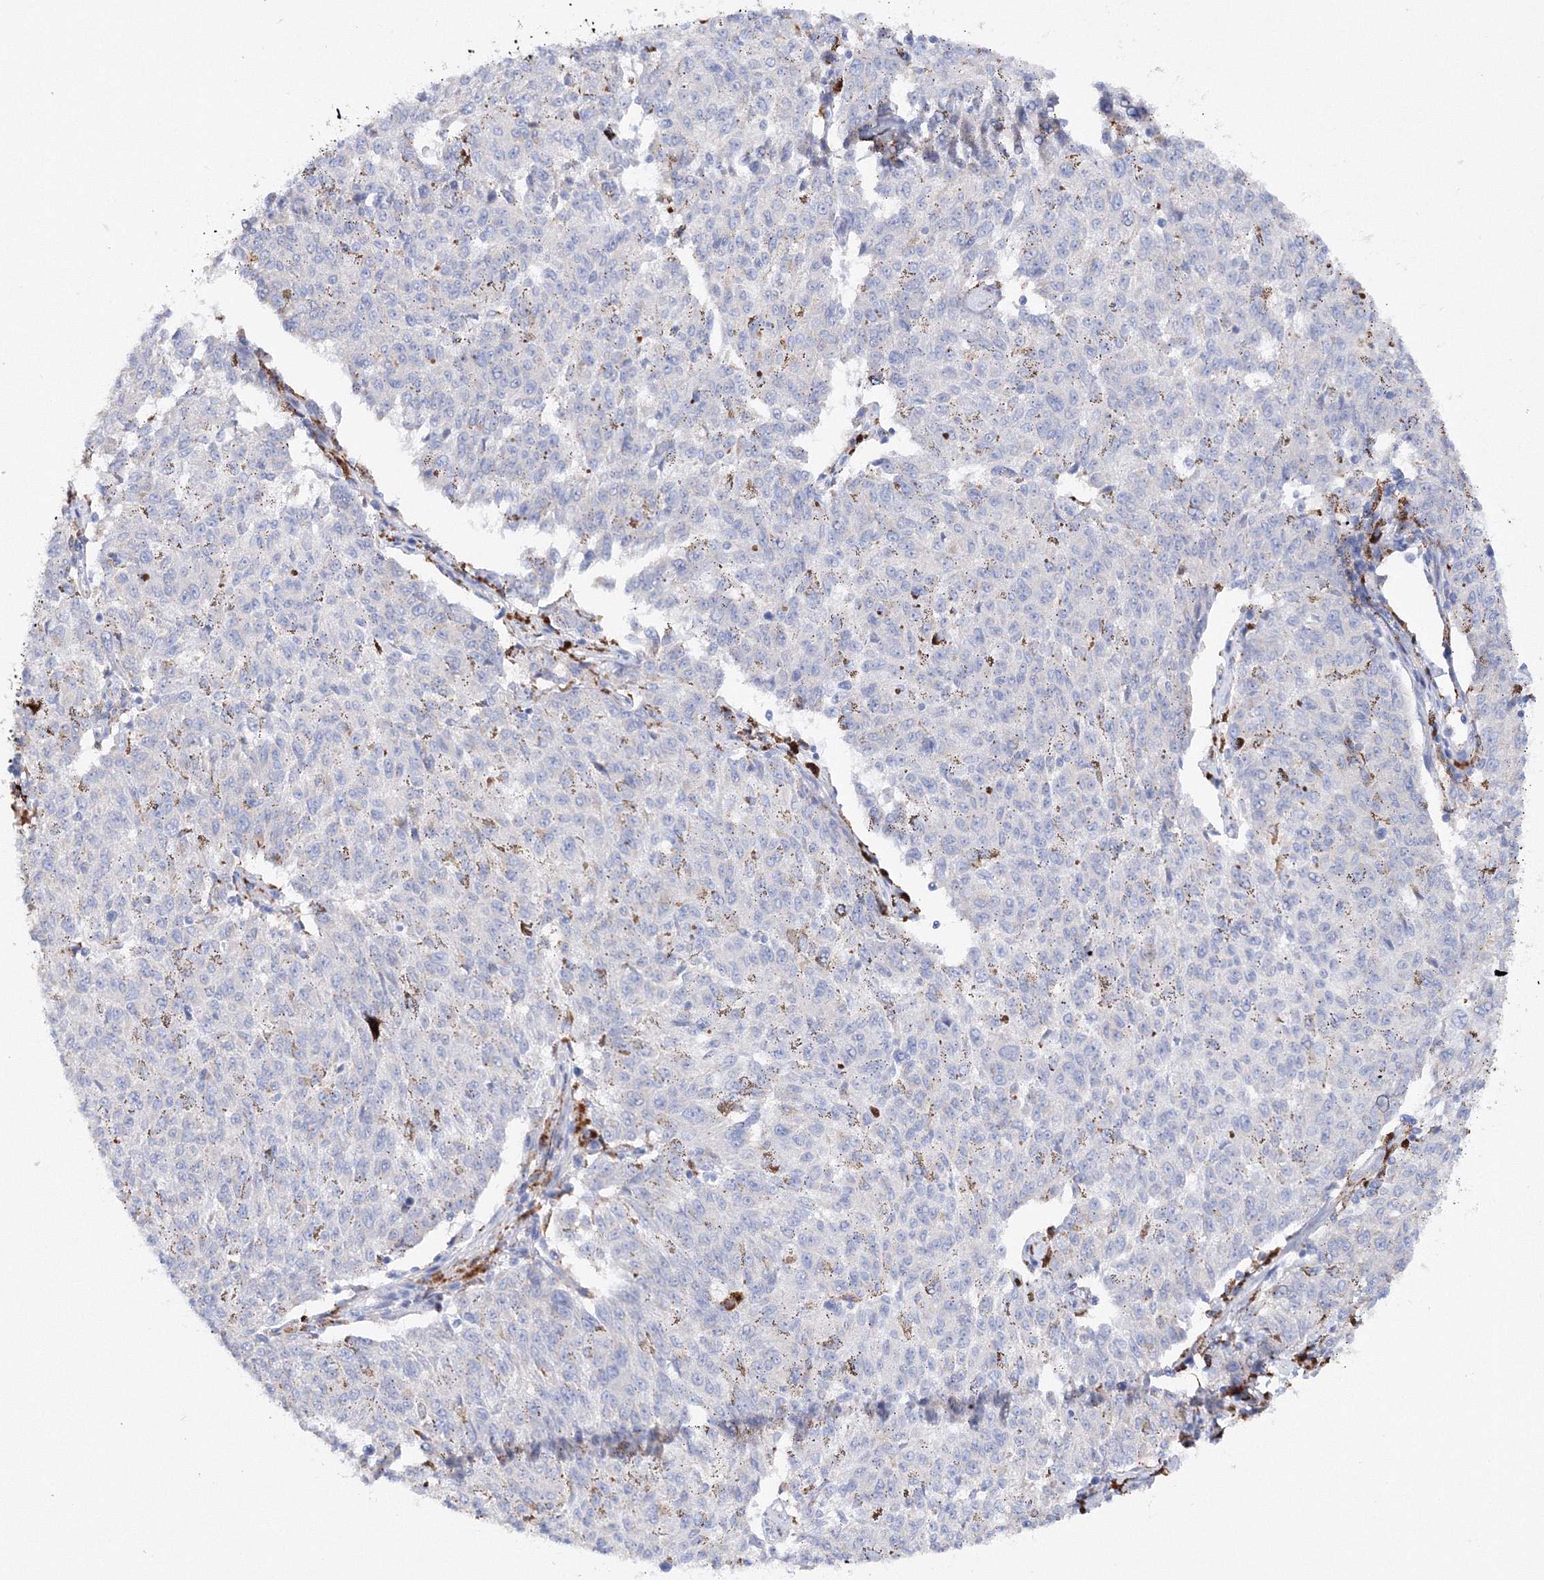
{"staining": {"intensity": "negative", "quantity": "none", "location": "none"}, "tissue": "melanoma", "cell_type": "Tumor cells", "image_type": "cancer", "snomed": [{"axis": "morphology", "description": "Malignant melanoma, NOS"}, {"axis": "topography", "description": "Skin"}], "caption": "Malignant melanoma stained for a protein using immunohistochemistry reveals no positivity tumor cells.", "gene": "MERTK", "patient": {"sex": "female", "age": 72}}